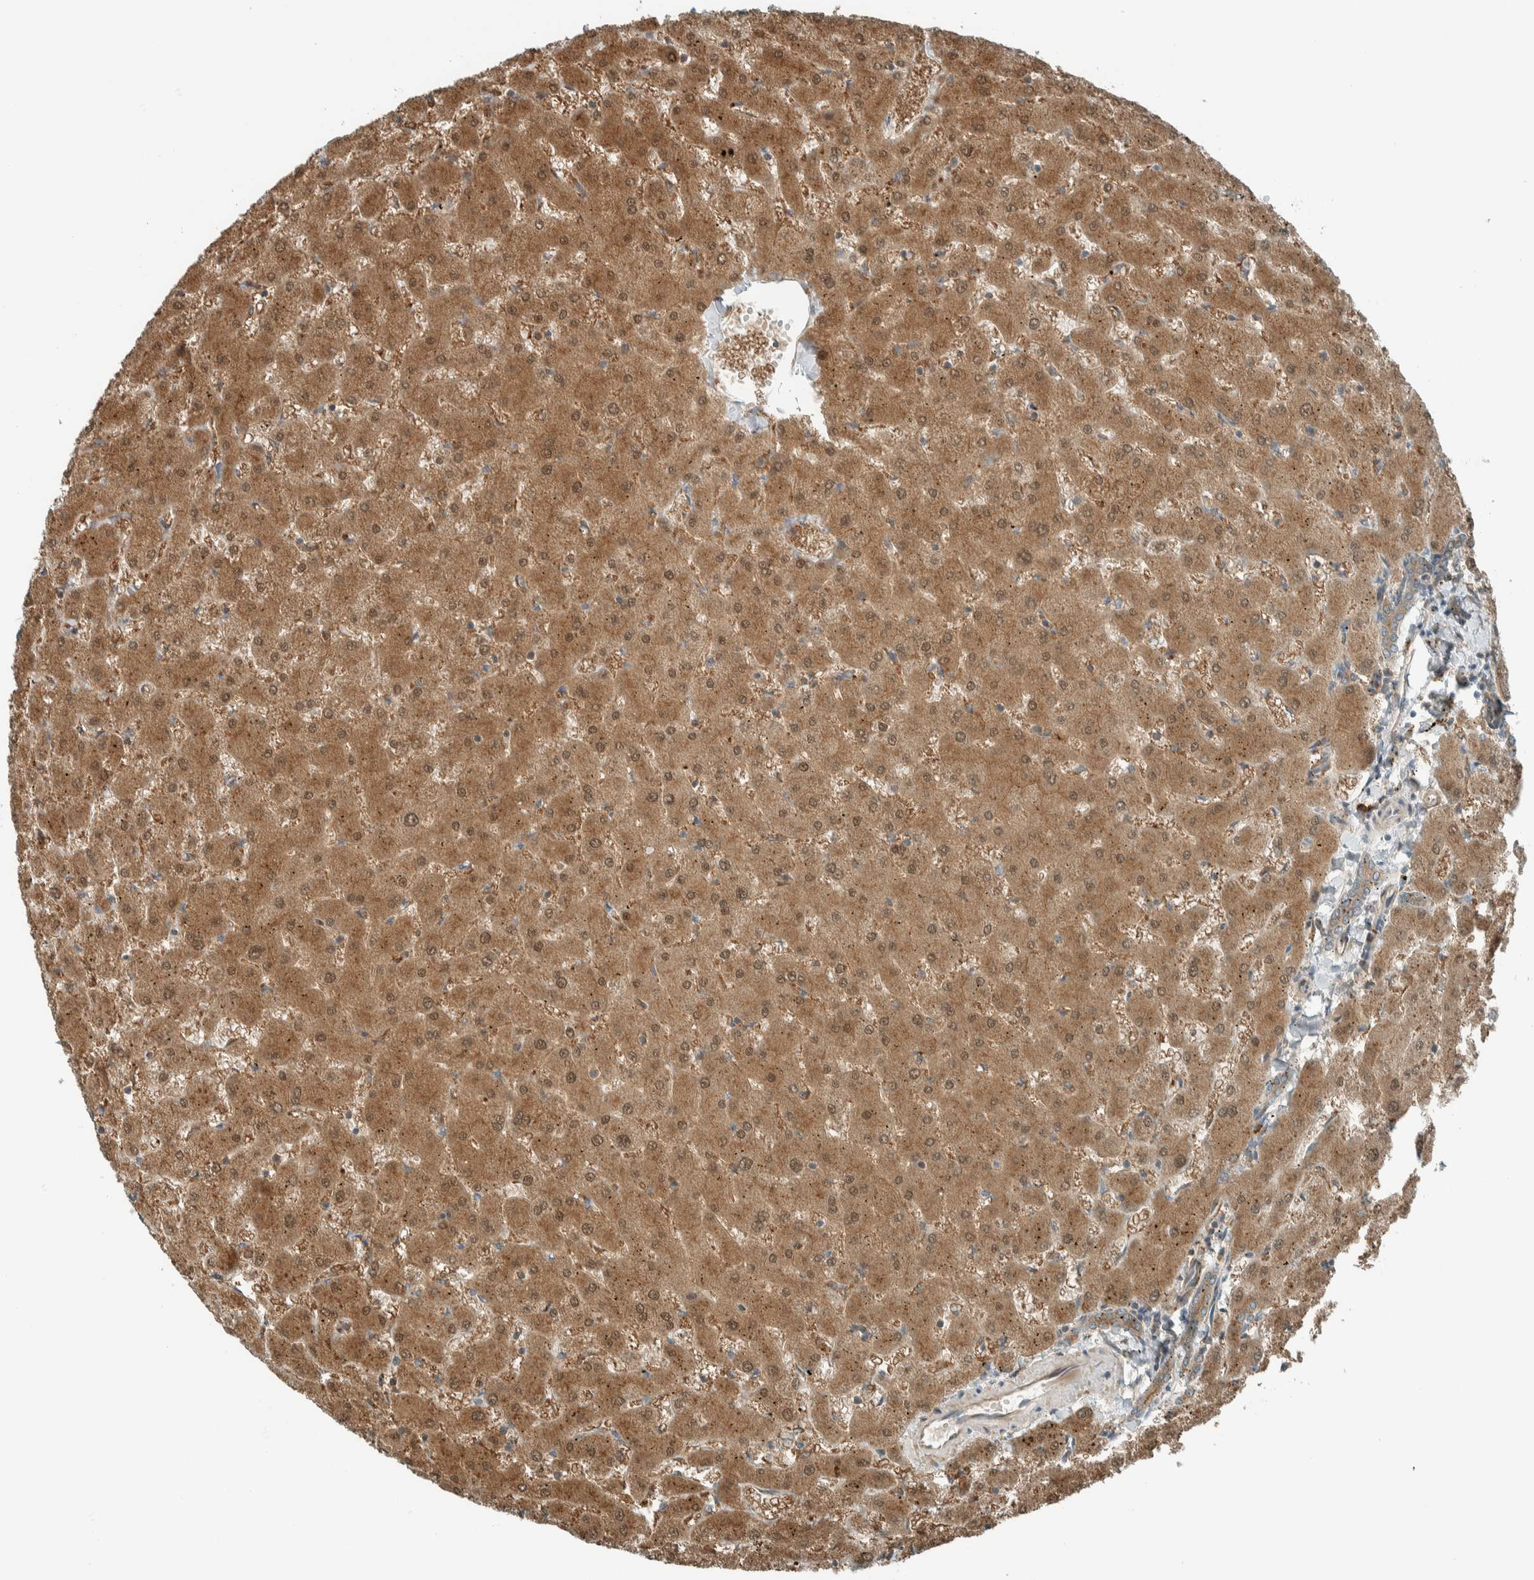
{"staining": {"intensity": "moderate", "quantity": ">75%", "location": "cytoplasmic/membranous"}, "tissue": "liver", "cell_type": "Cholangiocytes", "image_type": "normal", "snomed": [{"axis": "morphology", "description": "Normal tissue, NOS"}, {"axis": "topography", "description": "Liver"}], "caption": "Immunohistochemical staining of unremarkable liver displays medium levels of moderate cytoplasmic/membranous staining in about >75% of cholangiocytes.", "gene": "EXOC7", "patient": {"sex": "female", "age": 63}}